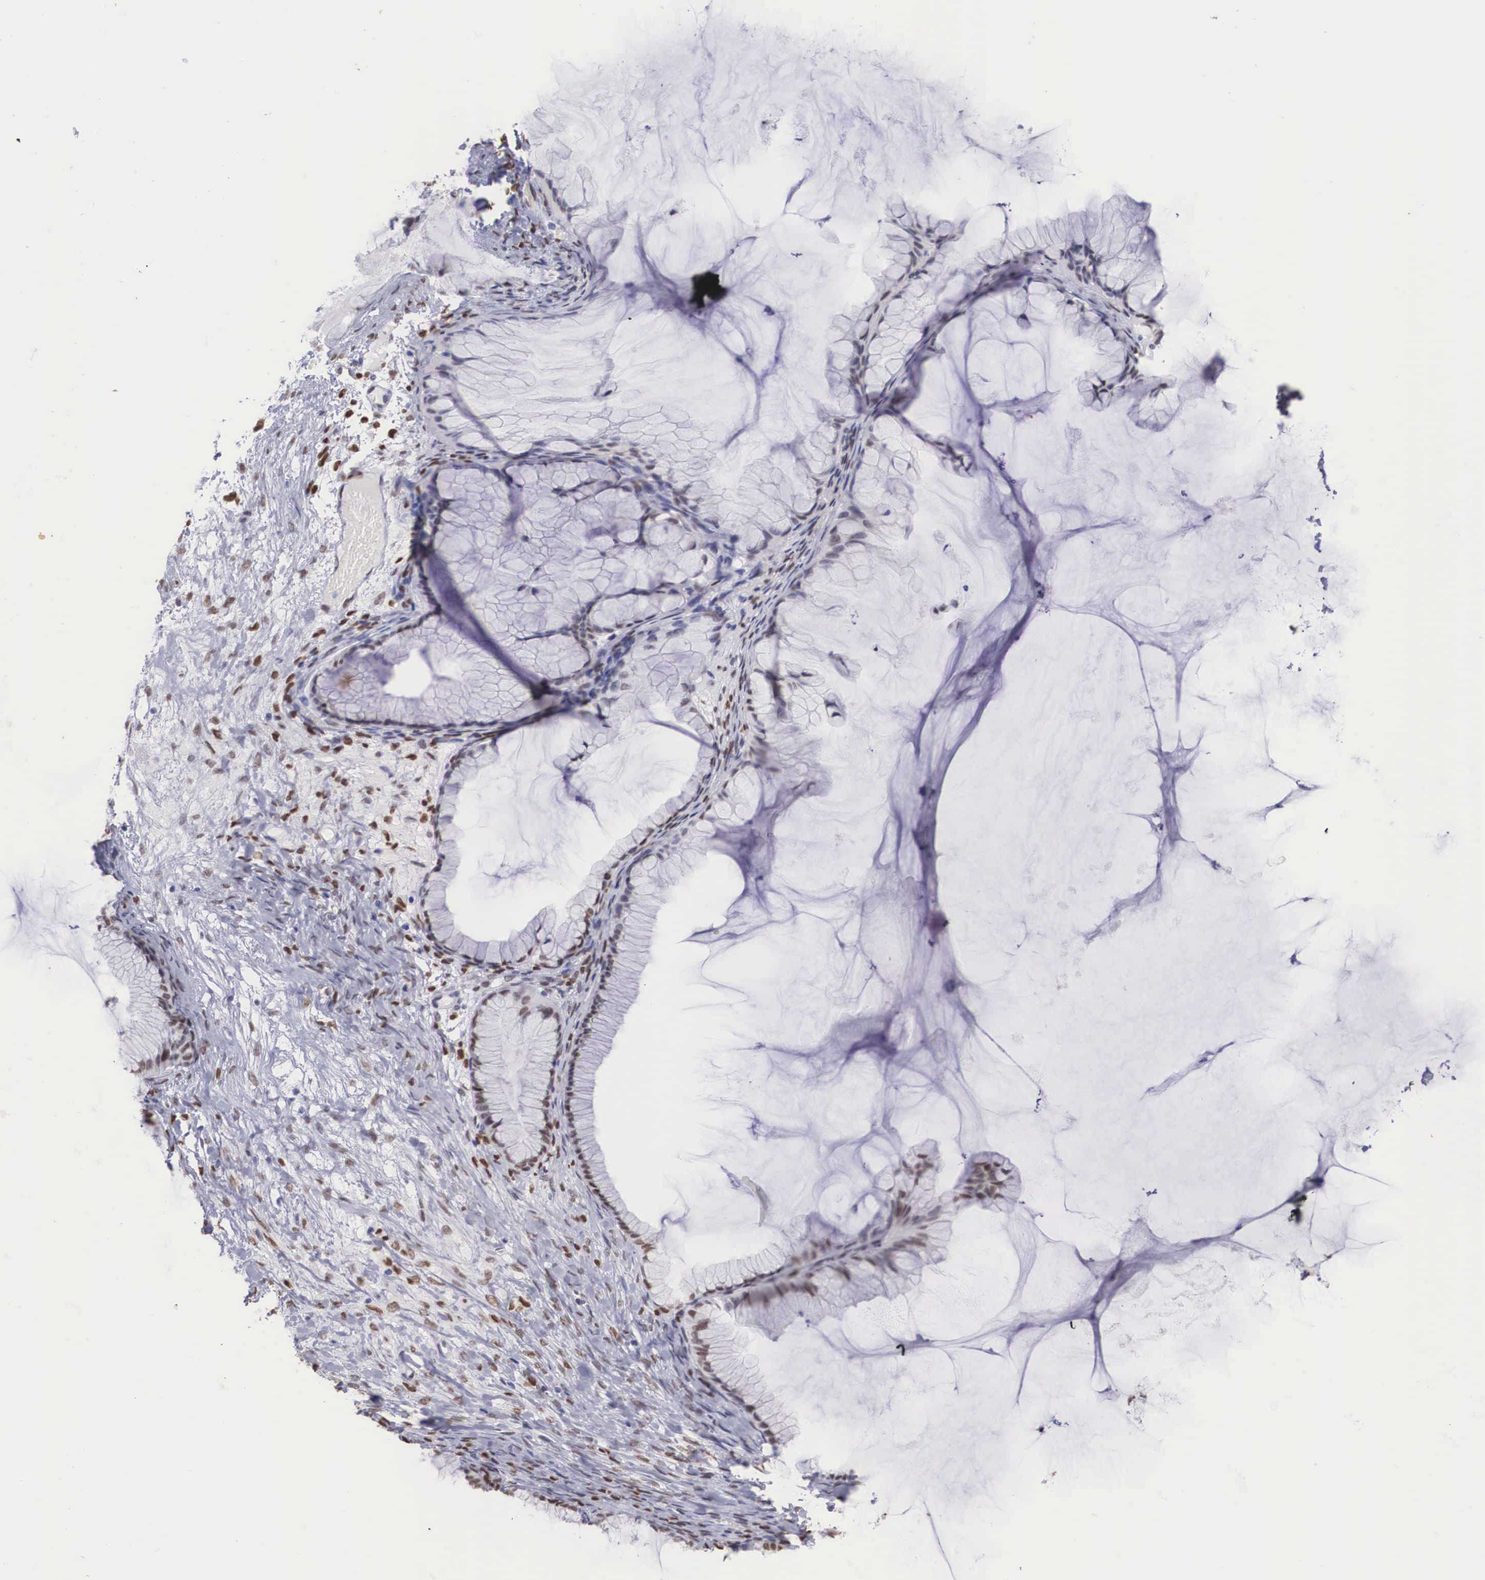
{"staining": {"intensity": "moderate", "quantity": "25%-75%", "location": "nuclear"}, "tissue": "ovarian cancer", "cell_type": "Tumor cells", "image_type": "cancer", "snomed": [{"axis": "morphology", "description": "Cystadenocarcinoma, mucinous, NOS"}, {"axis": "topography", "description": "Ovary"}], "caption": "Immunohistochemical staining of ovarian cancer demonstrates medium levels of moderate nuclear staining in about 25%-75% of tumor cells.", "gene": "HMGN5", "patient": {"sex": "female", "age": 41}}